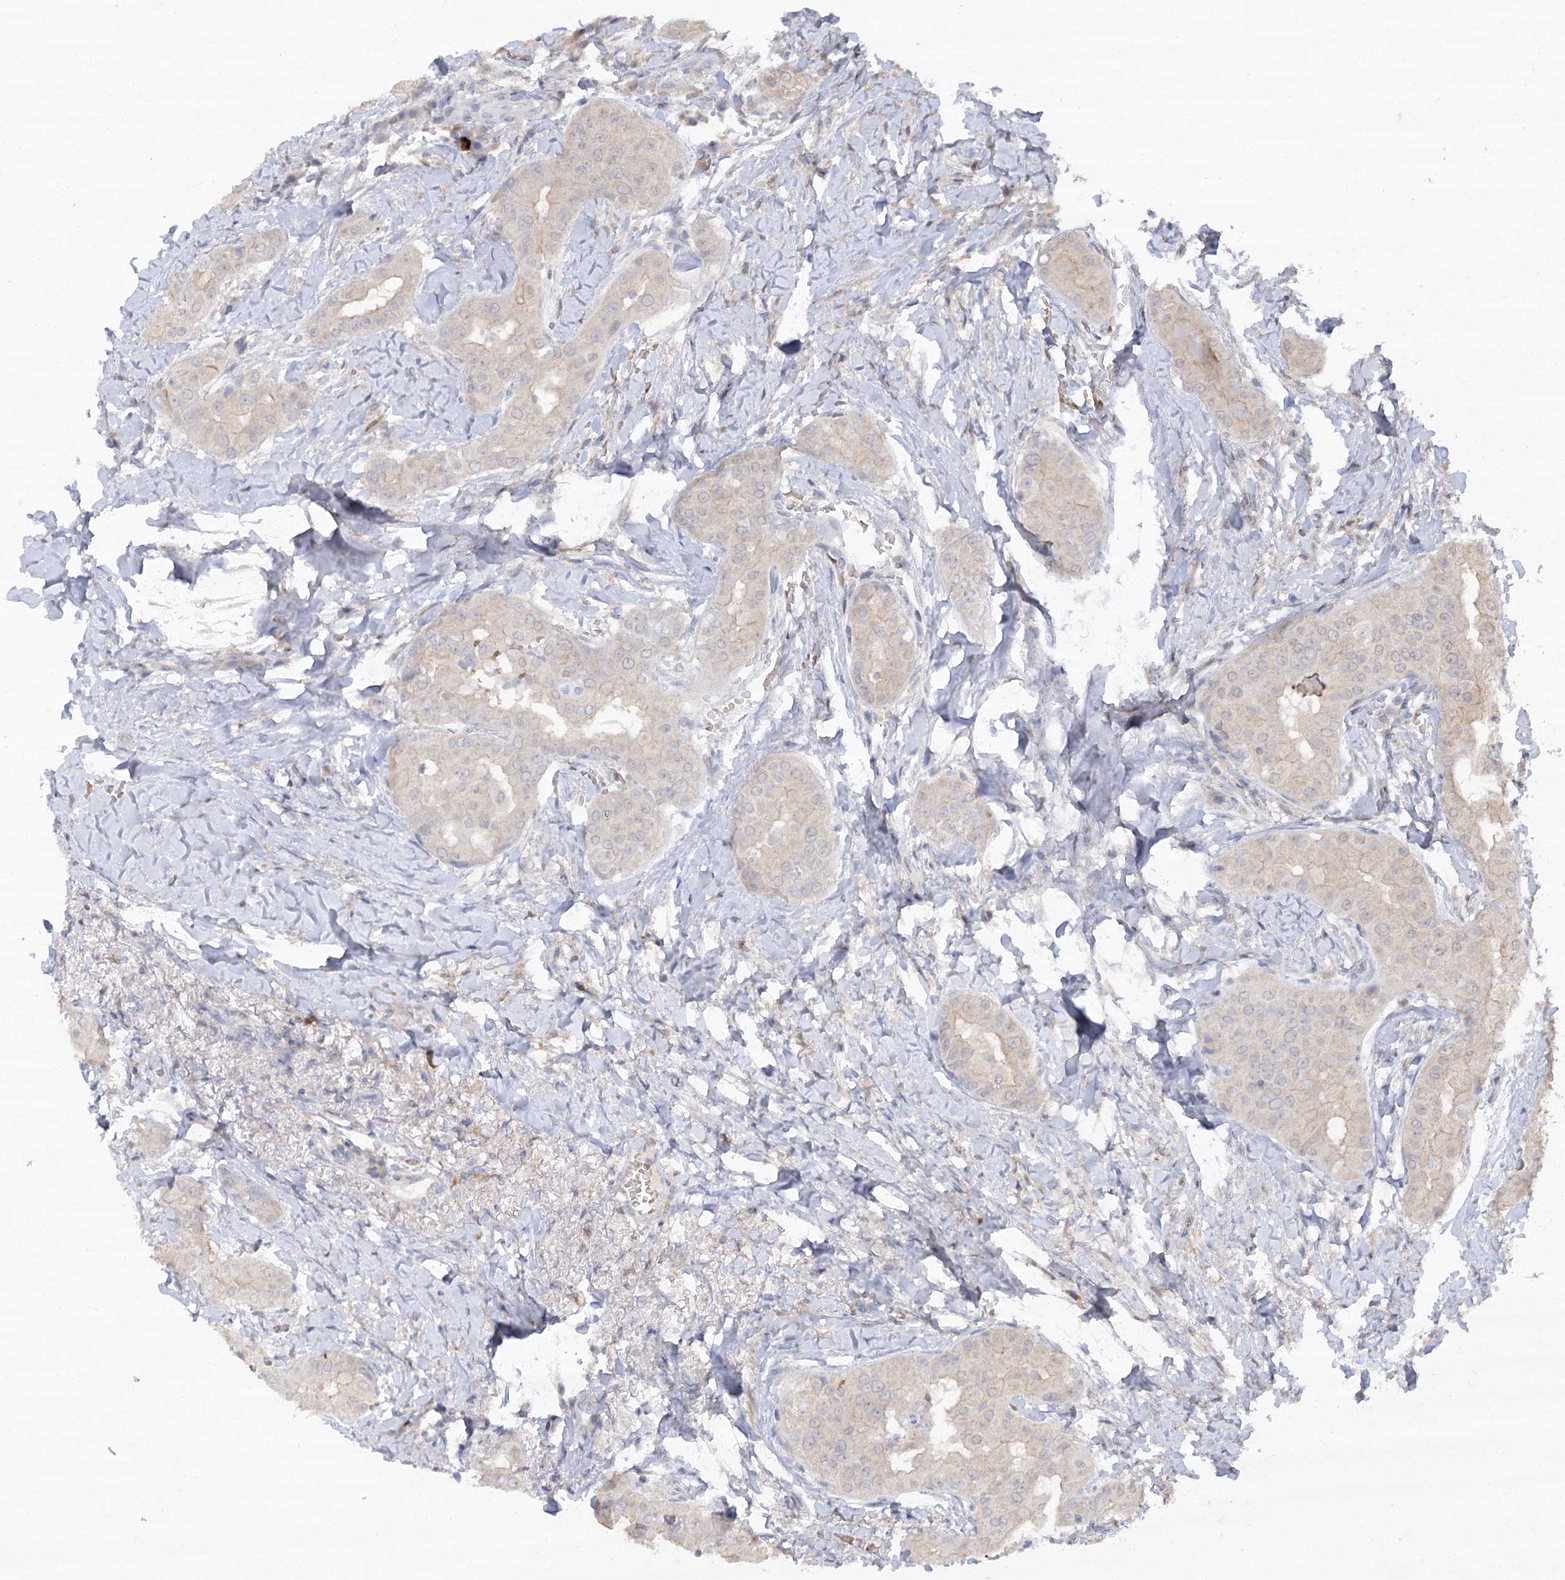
{"staining": {"intensity": "negative", "quantity": "none", "location": "none"}, "tissue": "thyroid cancer", "cell_type": "Tumor cells", "image_type": "cancer", "snomed": [{"axis": "morphology", "description": "Papillary adenocarcinoma, NOS"}, {"axis": "topography", "description": "Thyroid gland"}], "caption": "Protein analysis of thyroid papillary adenocarcinoma shows no significant expression in tumor cells.", "gene": "TRAF3IP1", "patient": {"sex": "male", "age": 33}}